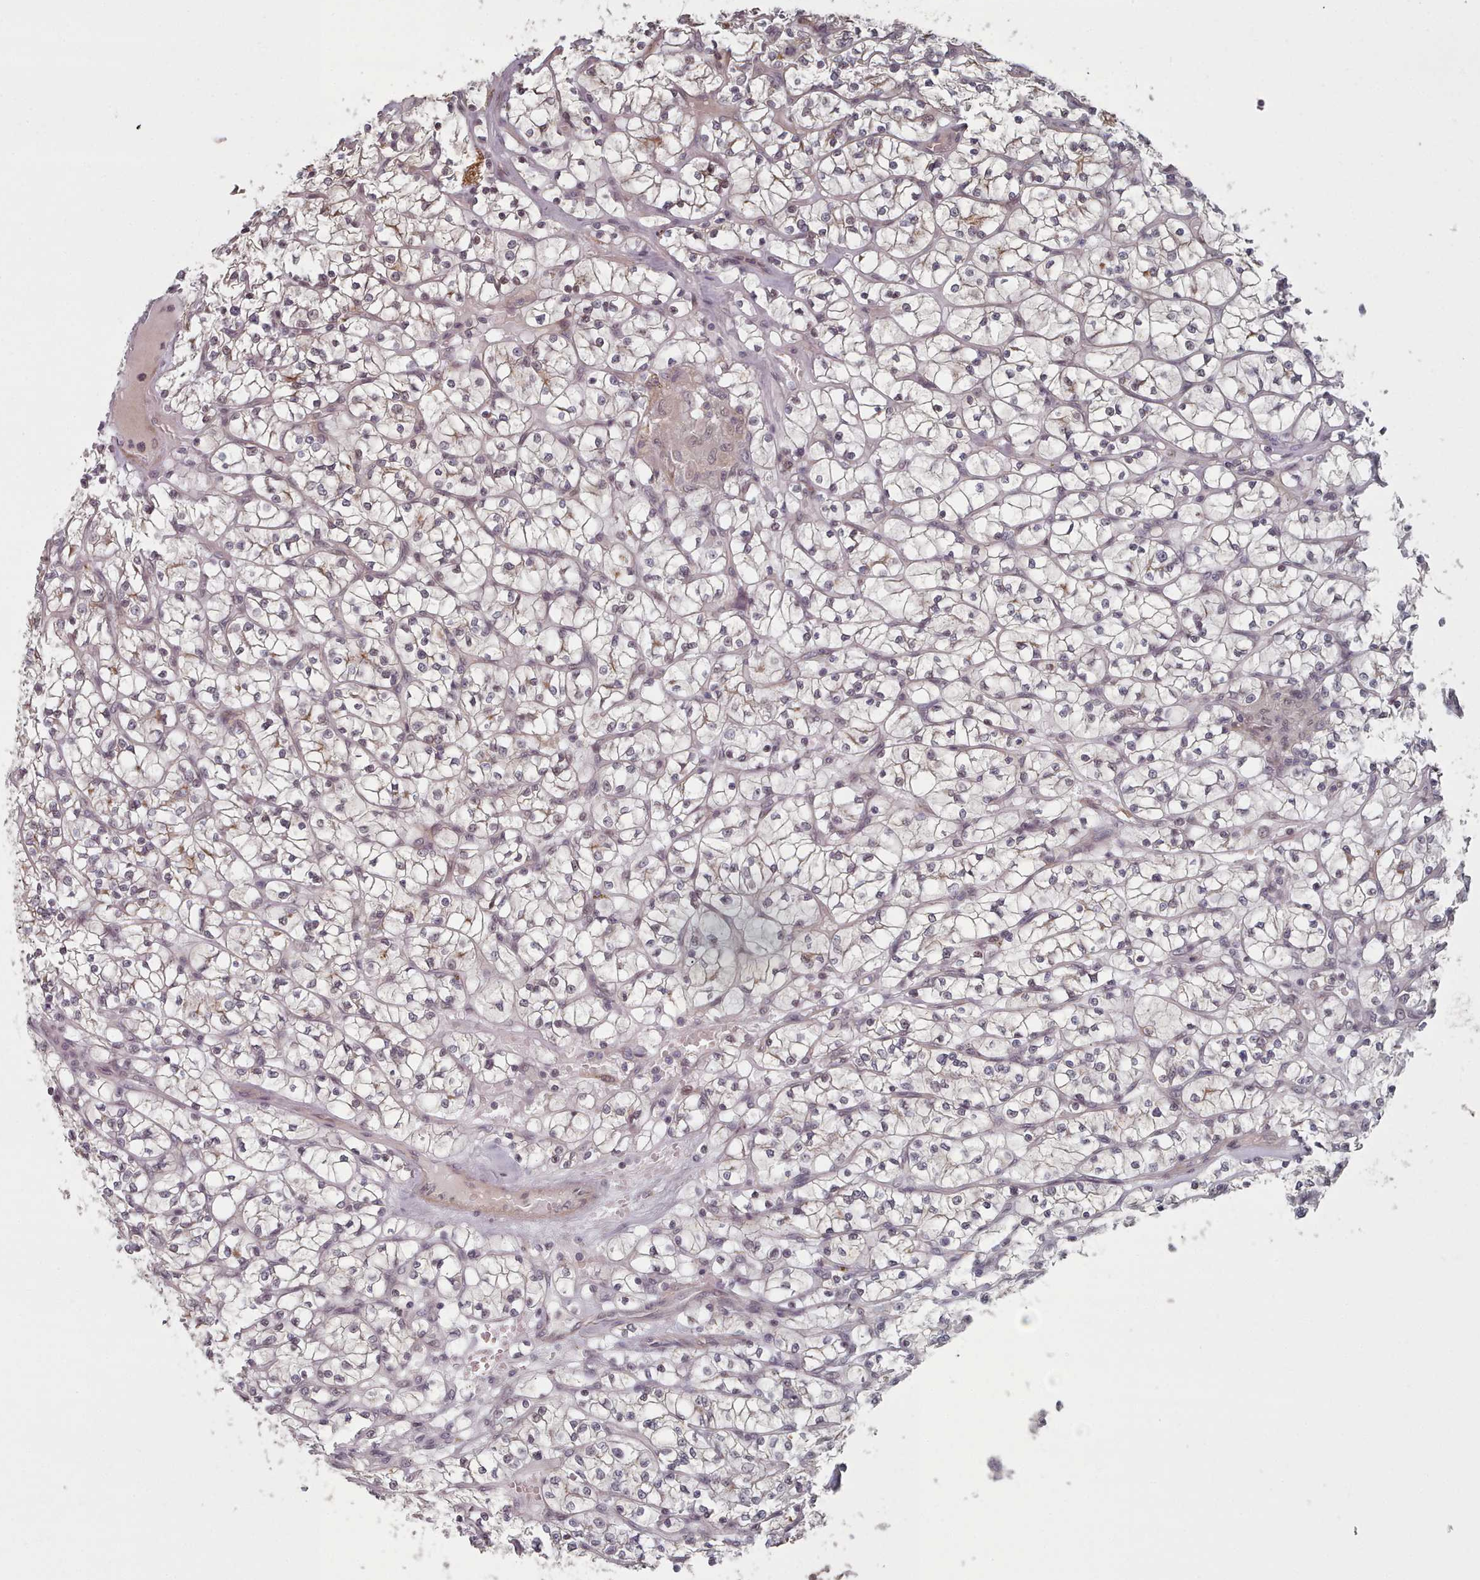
{"staining": {"intensity": "negative", "quantity": "none", "location": "none"}, "tissue": "renal cancer", "cell_type": "Tumor cells", "image_type": "cancer", "snomed": [{"axis": "morphology", "description": "Adenocarcinoma, NOS"}, {"axis": "topography", "description": "Kidney"}], "caption": "Tumor cells are negative for brown protein staining in adenocarcinoma (renal). The staining was performed using DAB (3,3'-diaminobenzidine) to visualize the protein expression in brown, while the nuclei were stained in blue with hematoxylin (Magnification: 20x).", "gene": "HYAL3", "patient": {"sex": "female", "age": 64}}